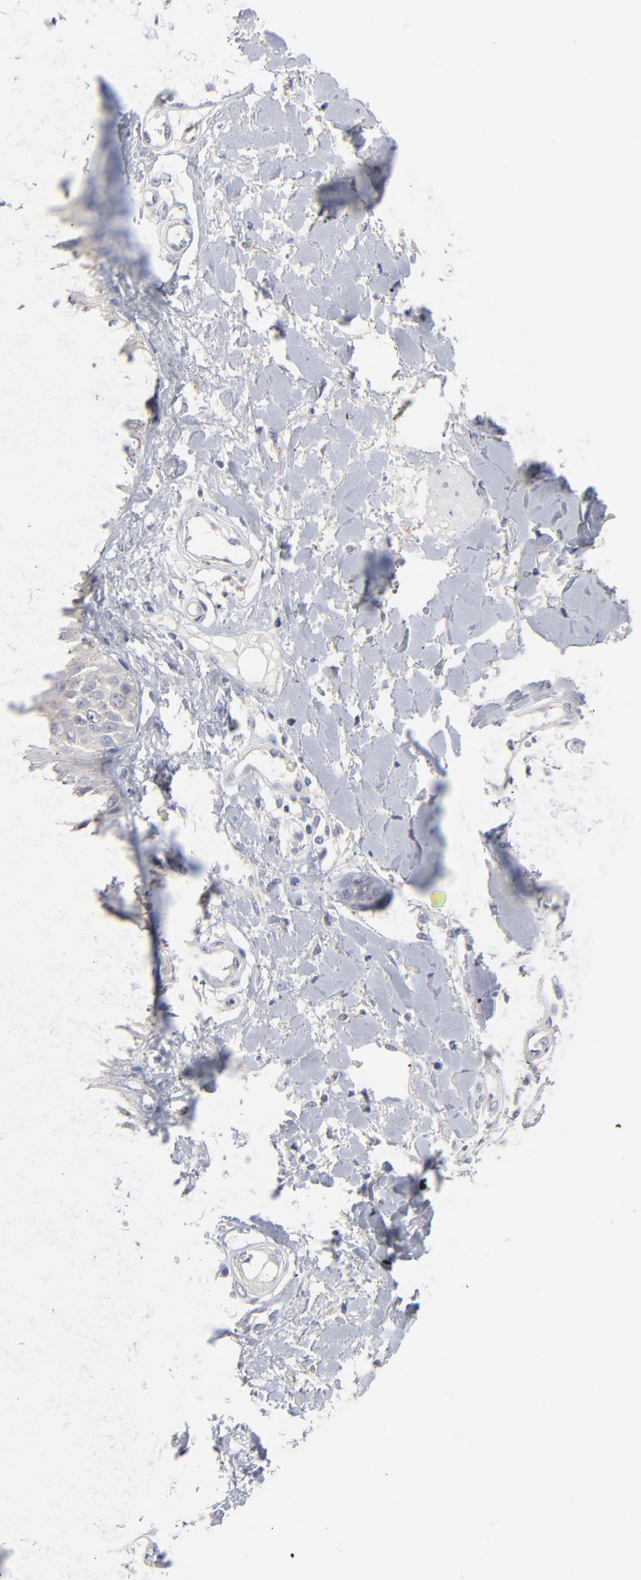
{"staining": {"intensity": "weak", "quantity": "<25%", "location": "cytoplasmic/membranous"}, "tissue": "skin cancer", "cell_type": "Tumor cells", "image_type": "cancer", "snomed": [{"axis": "morphology", "description": "Squamous cell carcinoma, NOS"}, {"axis": "topography", "description": "Skin"}], "caption": "Immunohistochemical staining of human skin squamous cell carcinoma displays no significant expression in tumor cells. Brightfield microscopy of immunohistochemistry stained with DAB (3,3'-diaminobenzidine) (brown) and hematoxylin (blue), captured at high magnification.", "gene": "DNAL4", "patient": {"sex": "male", "age": 24}}